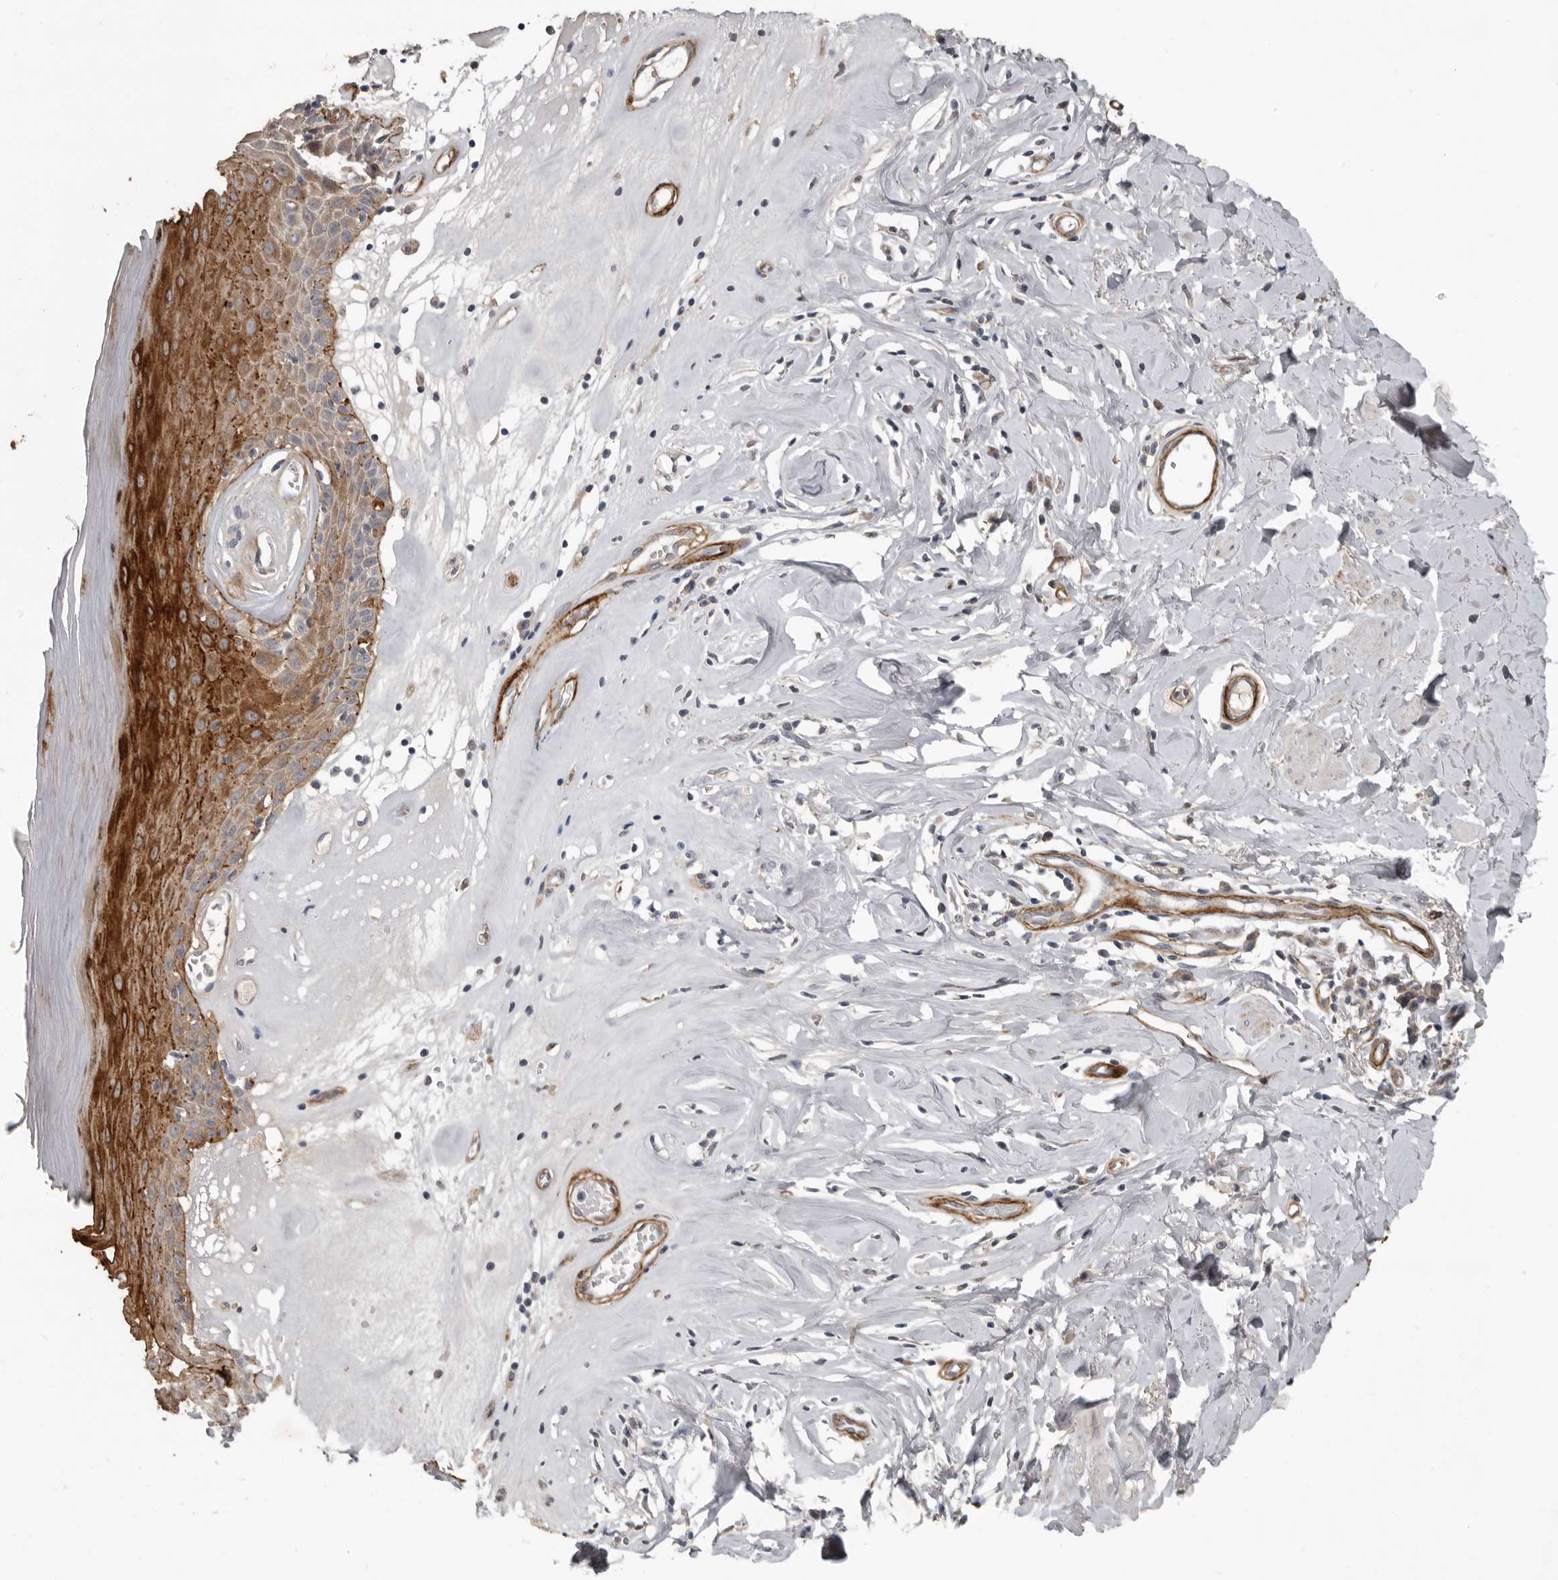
{"staining": {"intensity": "strong", "quantity": "25%-75%", "location": "cytoplasmic/membranous"}, "tissue": "skin", "cell_type": "Epidermal cells", "image_type": "normal", "snomed": [{"axis": "morphology", "description": "Normal tissue, NOS"}, {"axis": "morphology", "description": "Inflammation, NOS"}, {"axis": "topography", "description": "Vulva"}], "caption": "Human skin stained with a protein marker displays strong staining in epidermal cells.", "gene": "C1orf216", "patient": {"sex": "female", "age": 84}}